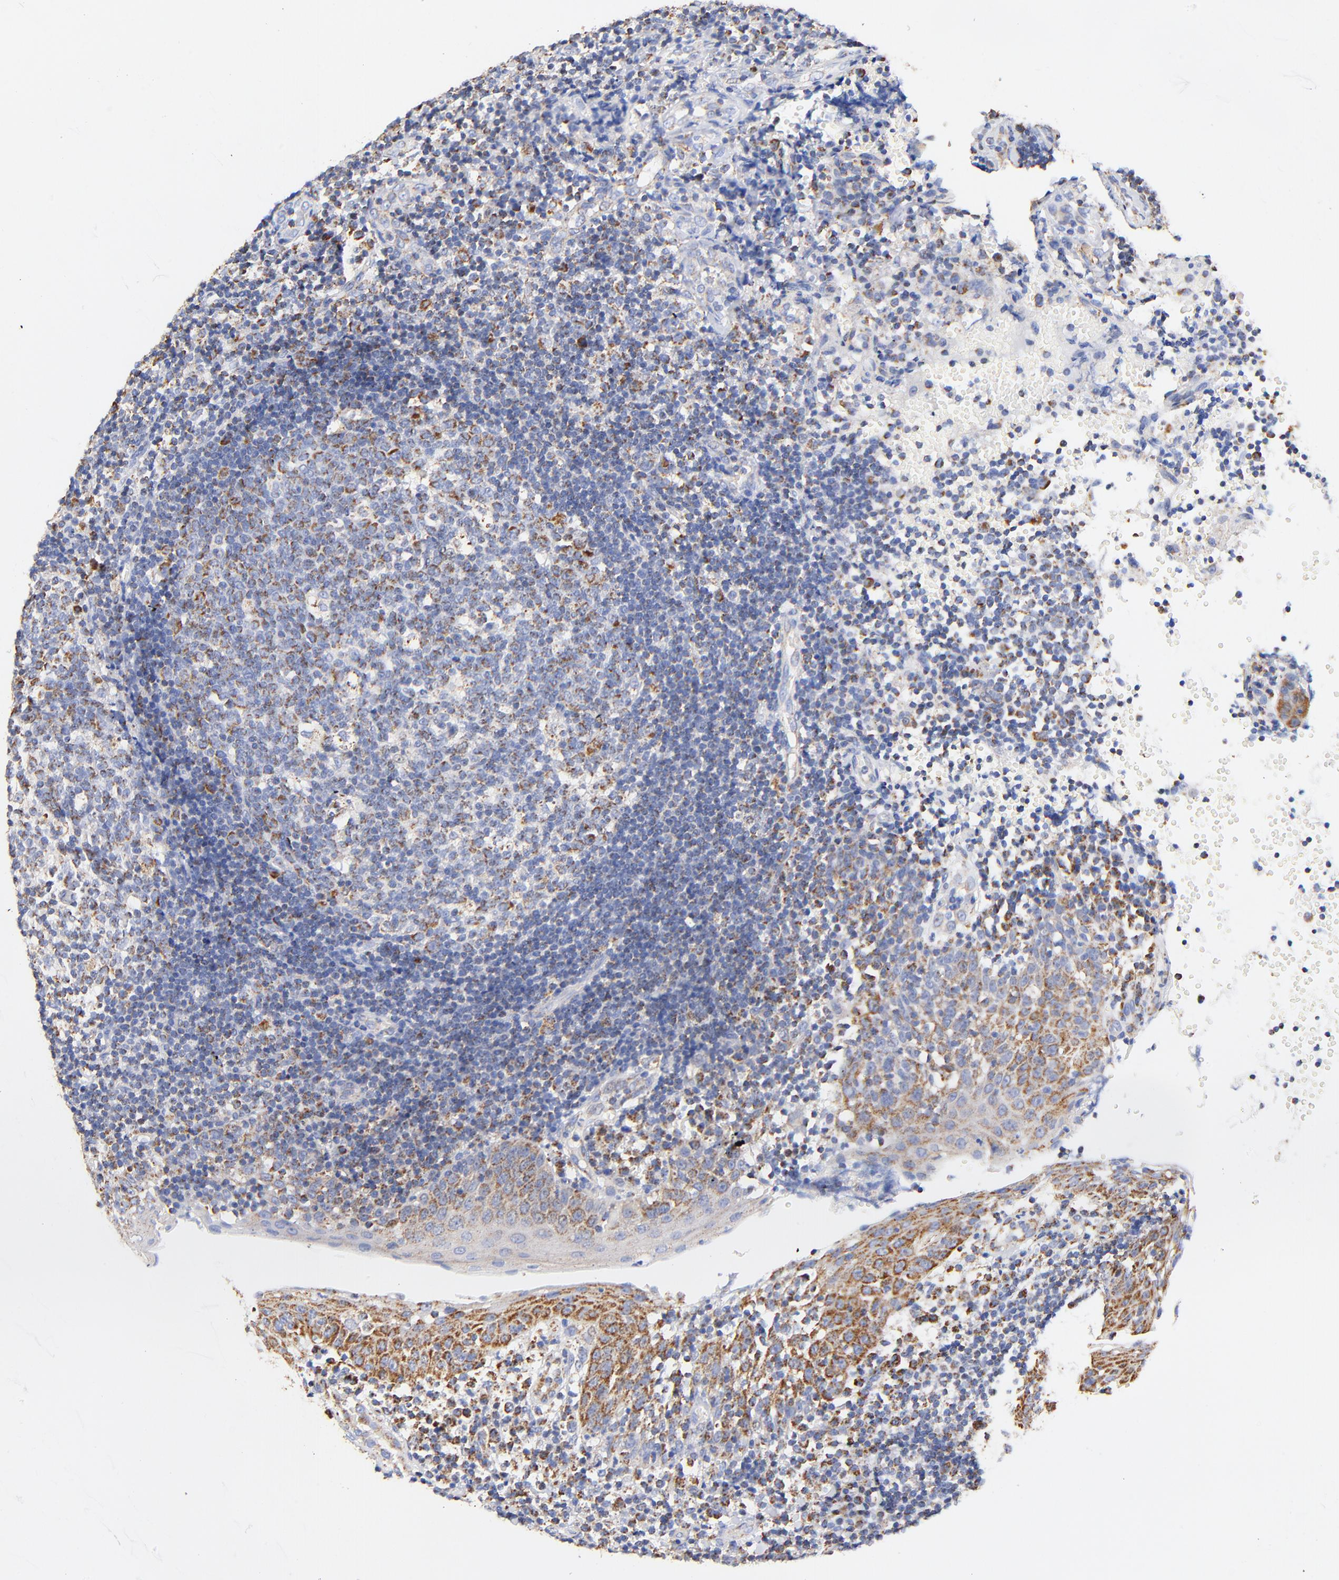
{"staining": {"intensity": "moderate", "quantity": "<25%", "location": "cytoplasmic/membranous"}, "tissue": "tonsil", "cell_type": "Germinal center cells", "image_type": "normal", "snomed": [{"axis": "morphology", "description": "Normal tissue, NOS"}, {"axis": "topography", "description": "Tonsil"}], "caption": "Tonsil stained with IHC displays moderate cytoplasmic/membranous expression in approximately <25% of germinal center cells. The protein of interest is shown in brown color, while the nuclei are stained blue.", "gene": "ATP5F1D", "patient": {"sex": "female", "age": 40}}